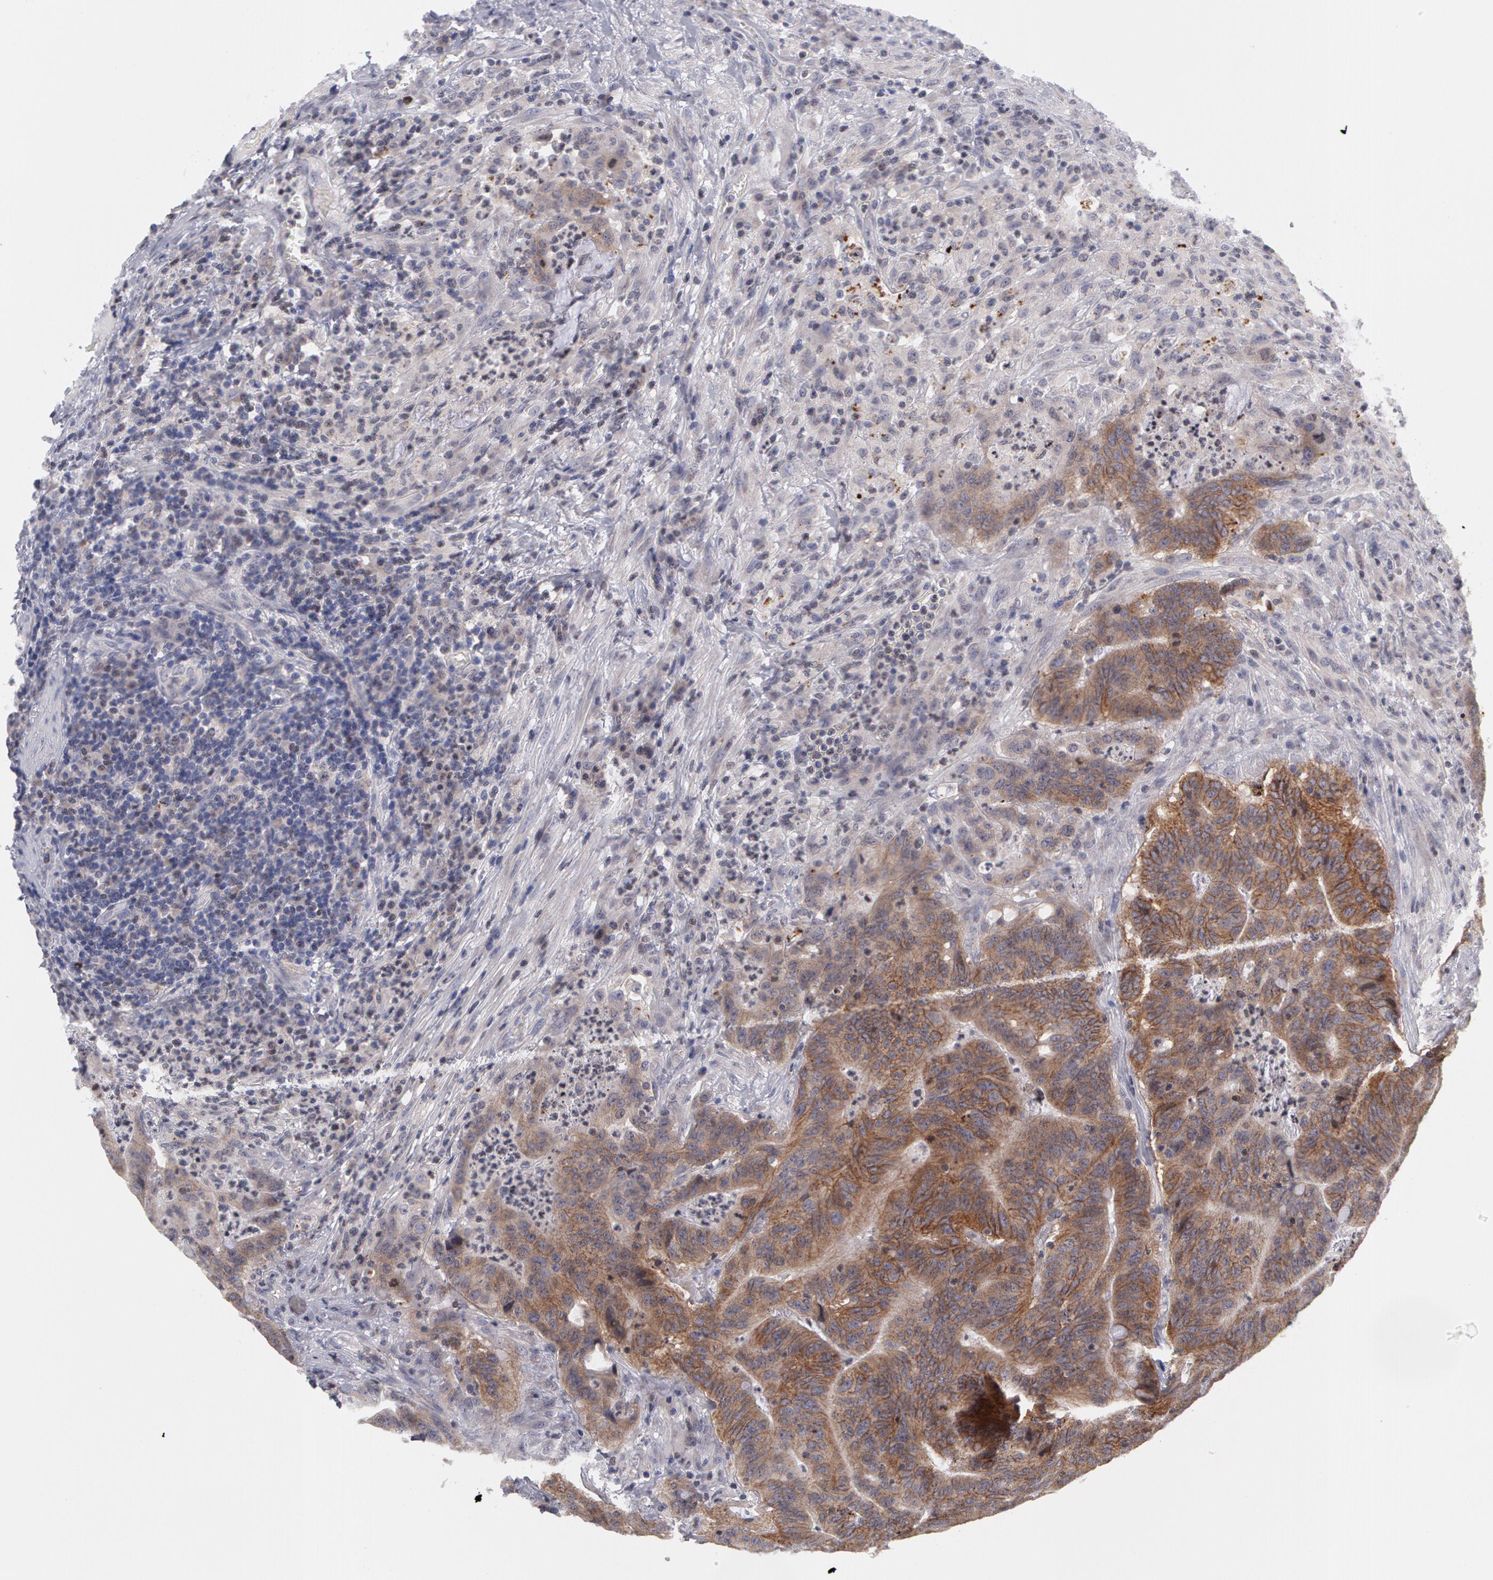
{"staining": {"intensity": "moderate", "quantity": ">75%", "location": "cytoplasmic/membranous"}, "tissue": "colorectal cancer", "cell_type": "Tumor cells", "image_type": "cancer", "snomed": [{"axis": "morphology", "description": "Adenocarcinoma, NOS"}, {"axis": "topography", "description": "Colon"}], "caption": "Immunohistochemical staining of human adenocarcinoma (colorectal) demonstrates medium levels of moderate cytoplasmic/membranous protein expression in approximately >75% of tumor cells.", "gene": "ERBB2", "patient": {"sex": "male", "age": 54}}